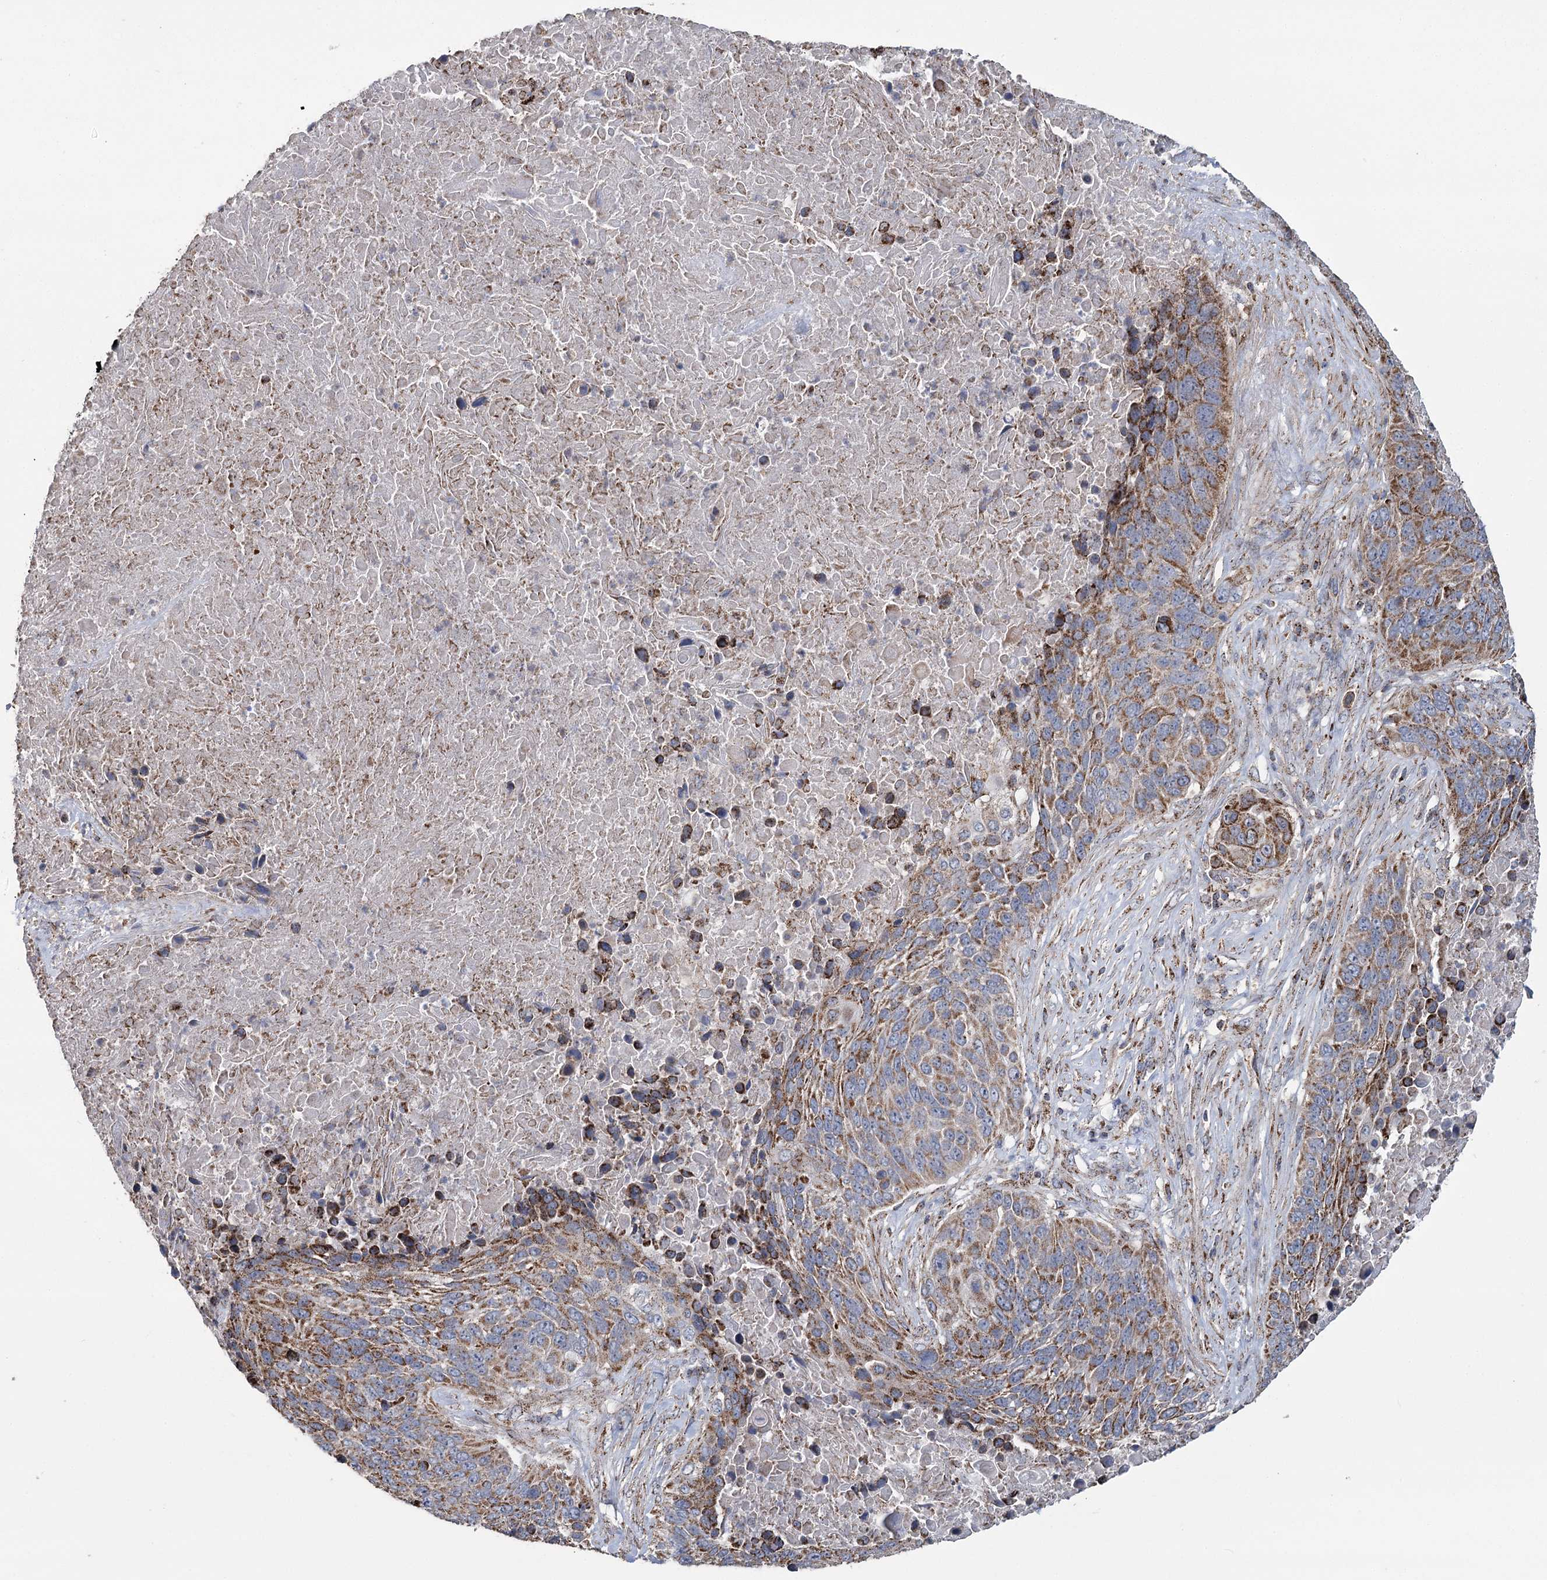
{"staining": {"intensity": "moderate", "quantity": ">75%", "location": "cytoplasmic/membranous"}, "tissue": "lung cancer", "cell_type": "Tumor cells", "image_type": "cancer", "snomed": [{"axis": "morphology", "description": "Squamous cell carcinoma, NOS"}, {"axis": "topography", "description": "Lung"}], "caption": "Moderate cytoplasmic/membranous staining is appreciated in about >75% of tumor cells in squamous cell carcinoma (lung). The protein of interest is stained brown, and the nuclei are stained in blue (DAB (3,3'-diaminobenzidine) IHC with brightfield microscopy, high magnification).", "gene": "RANBP3L", "patient": {"sex": "male", "age": 66}}